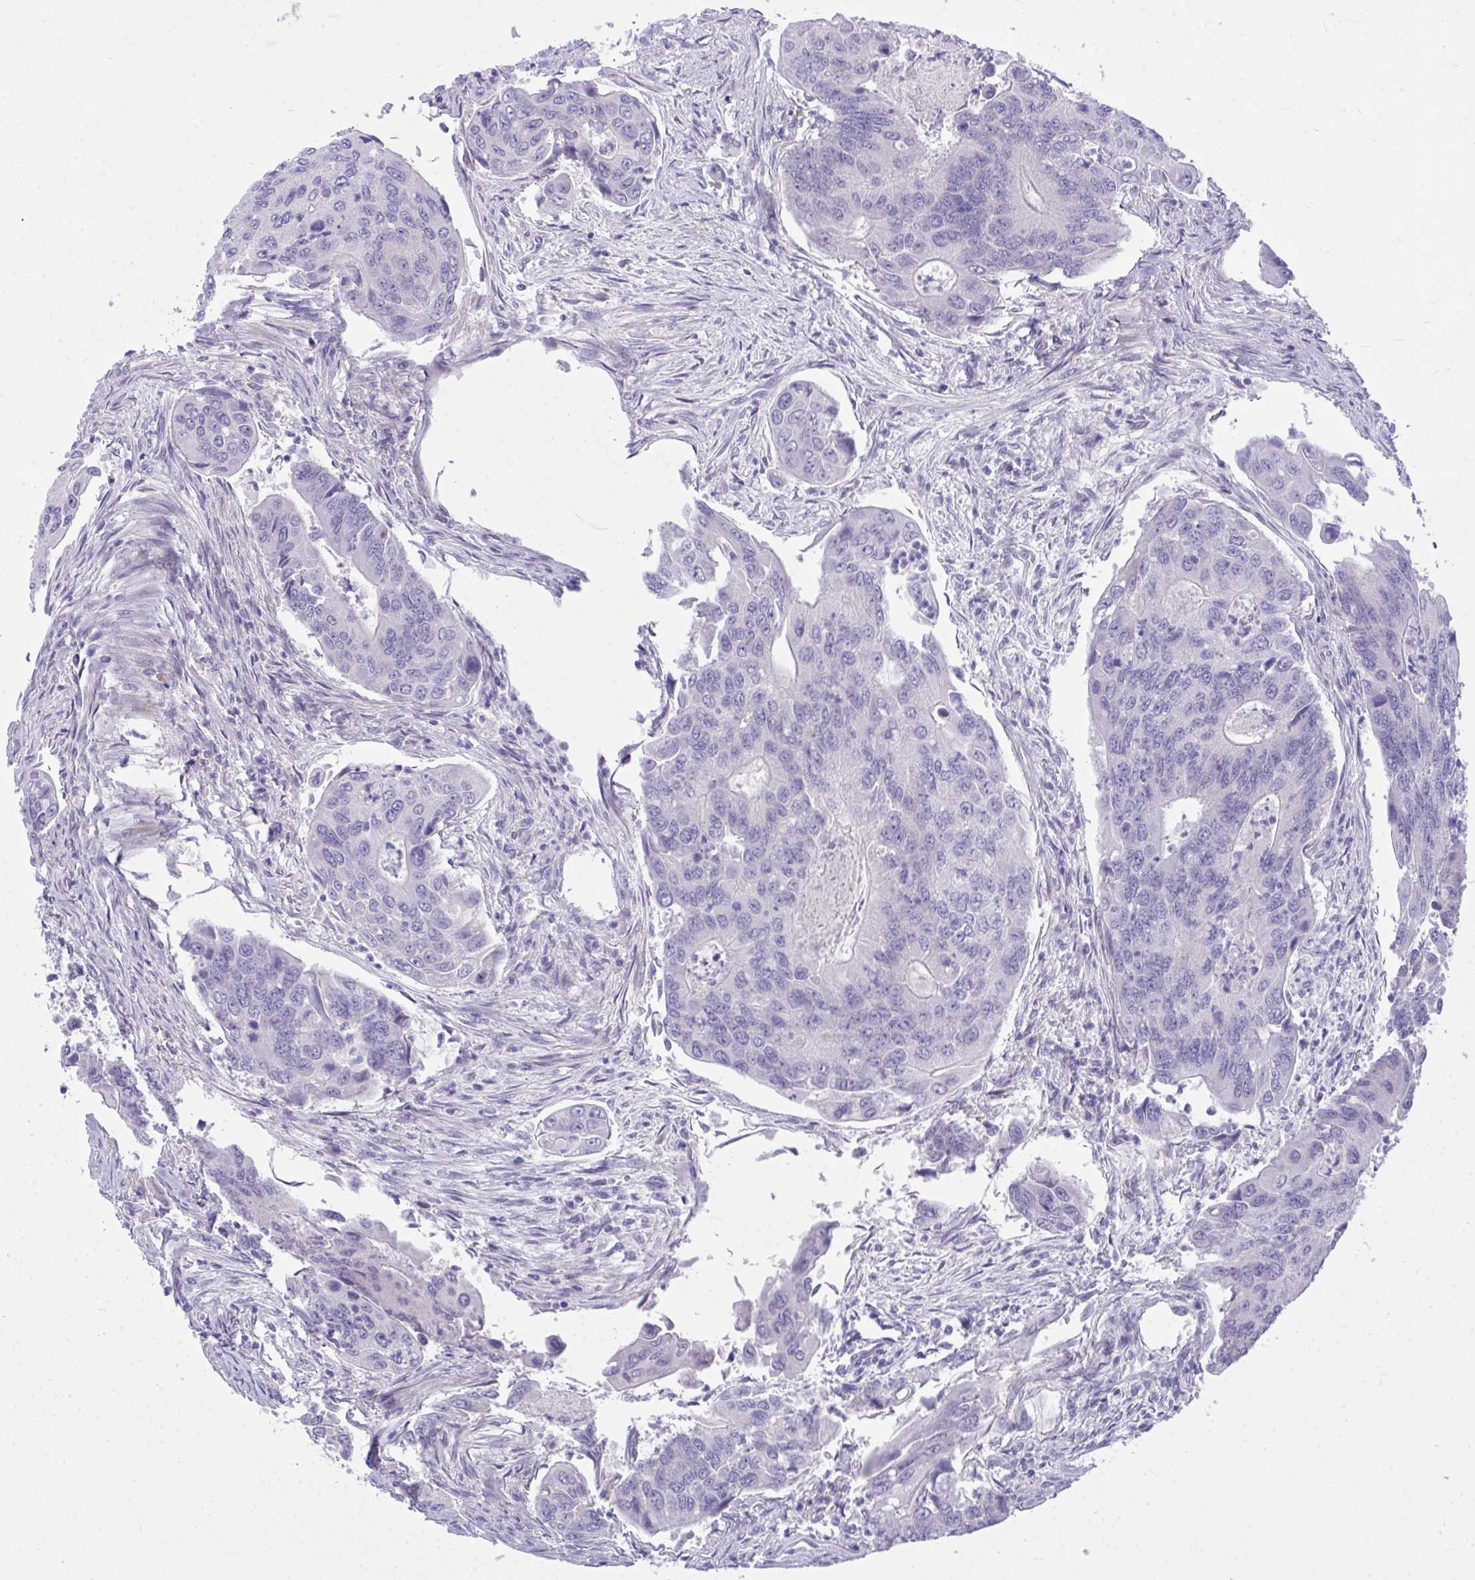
{"staining": {"intensity": "negative", "quantity": "none", "location": "none"}, "tissue": "colorectal cancer", "cell_type": "Tumor cells", "image_type": "cancer", "snomed": [{"axis": "morphology", "description": "Adenocarcinoma, NOS"}, {"axis": "topography", "description": "Colon"}], "caption": "High power microscopy micrograph of an immunohistochemistry micrograph of colorectal cancer (adenocarcinoma), revealing no significant staining in tumor cells. (Brightfield microscopy of DAB immunohistochemistry (IHC) at high magnification).", "gene": "MED9", "patient": {"sex": "female", "age": 67}}